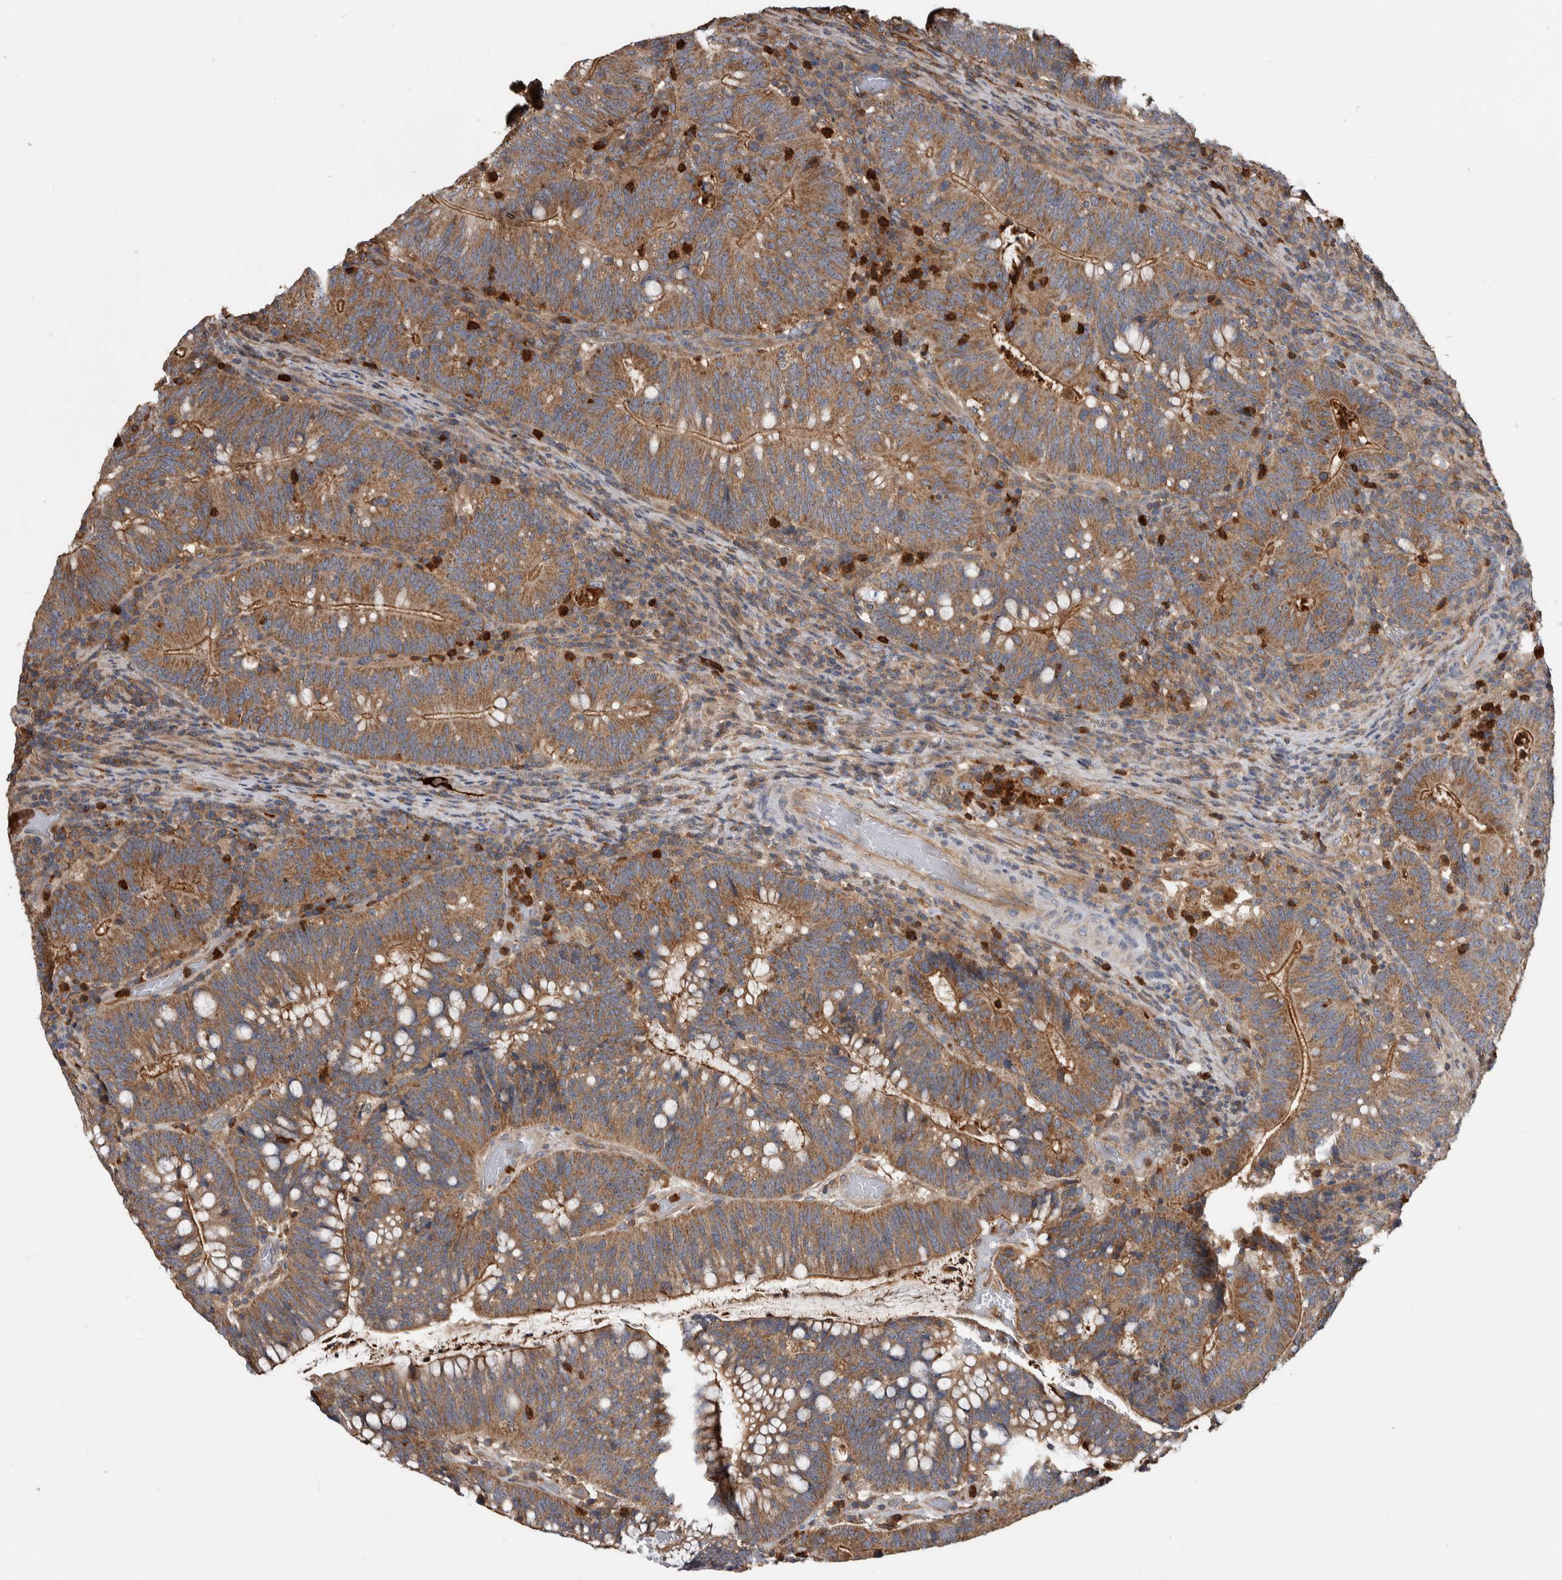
{"staining": {"intensity": "moderate", "quantity": ">75%", "location": "cytoplasmic/membranous"}, "tissue": "colorectal cancer", "cell_type": "Tumor cells", "image_type": "cancer", "snomed": [{"axis": "morphology", "description": "Adenocarcinoma, NOS"}, {"axis": "topography", "description": "Colon"}], "caption": "Immunohistochemical staining of colorectal adenocarcinoma reveals moderate cytoplasmic/membranous protein staining in approximately >75% of tumor cells.", "gene": "SDCBP", "patient": {"sex": "female", "age": 66}}